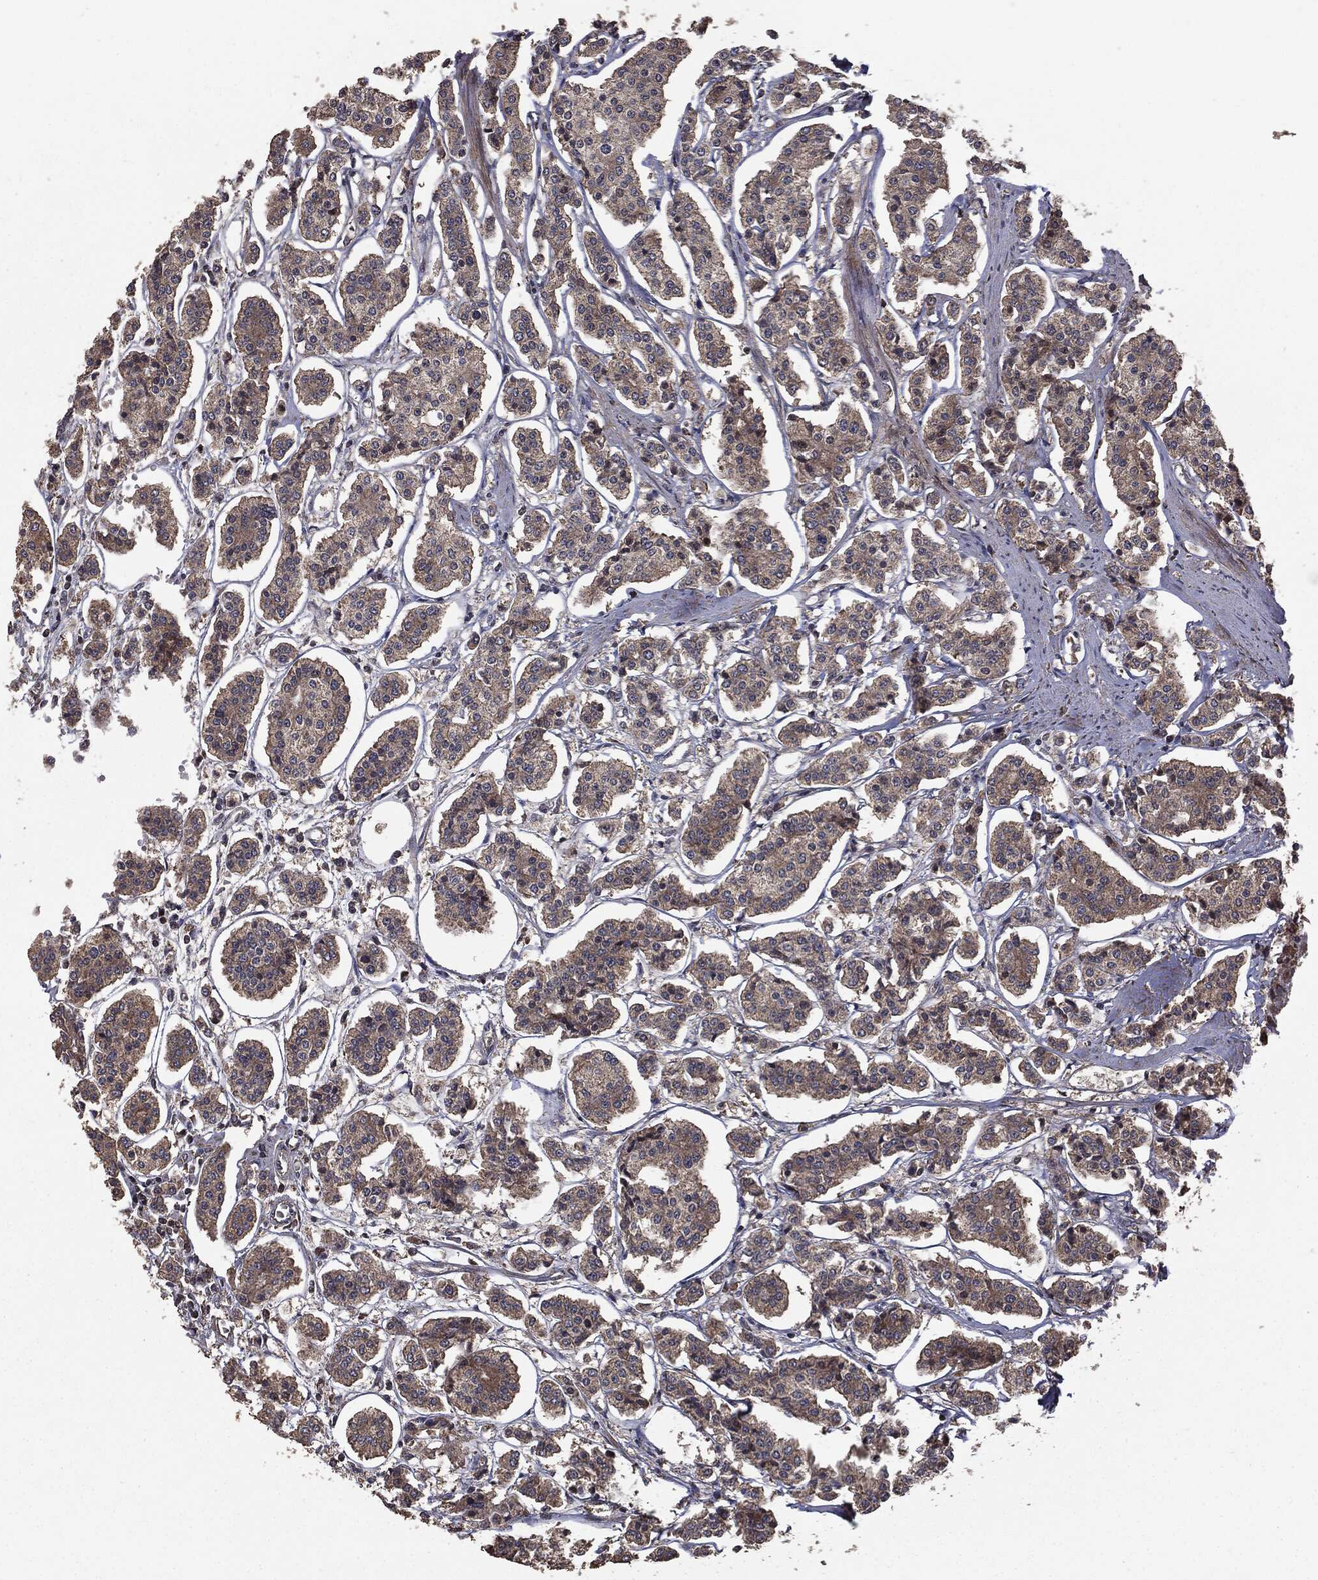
{"staining": {"intensity": "weak", "quantity": ">75%", "location": "cytoplasmic/membranous"}, "tissue": "carcinoid", "cell_type": "Tumor cells", "image_type": "cancer", "snomed": [{"axis": "morphology", "description": "Carcinoid, malignant, NOS"}, {"axis": "topography", "description": "Small intestine"}], "caption": "A histopathology image of human carcinoid stained for a protein demonstrates weak cytoplasmic/membranous brown staining in tumor cells.", "gene": "MTOR", "patient": {"sex": "female", "age": 65}}